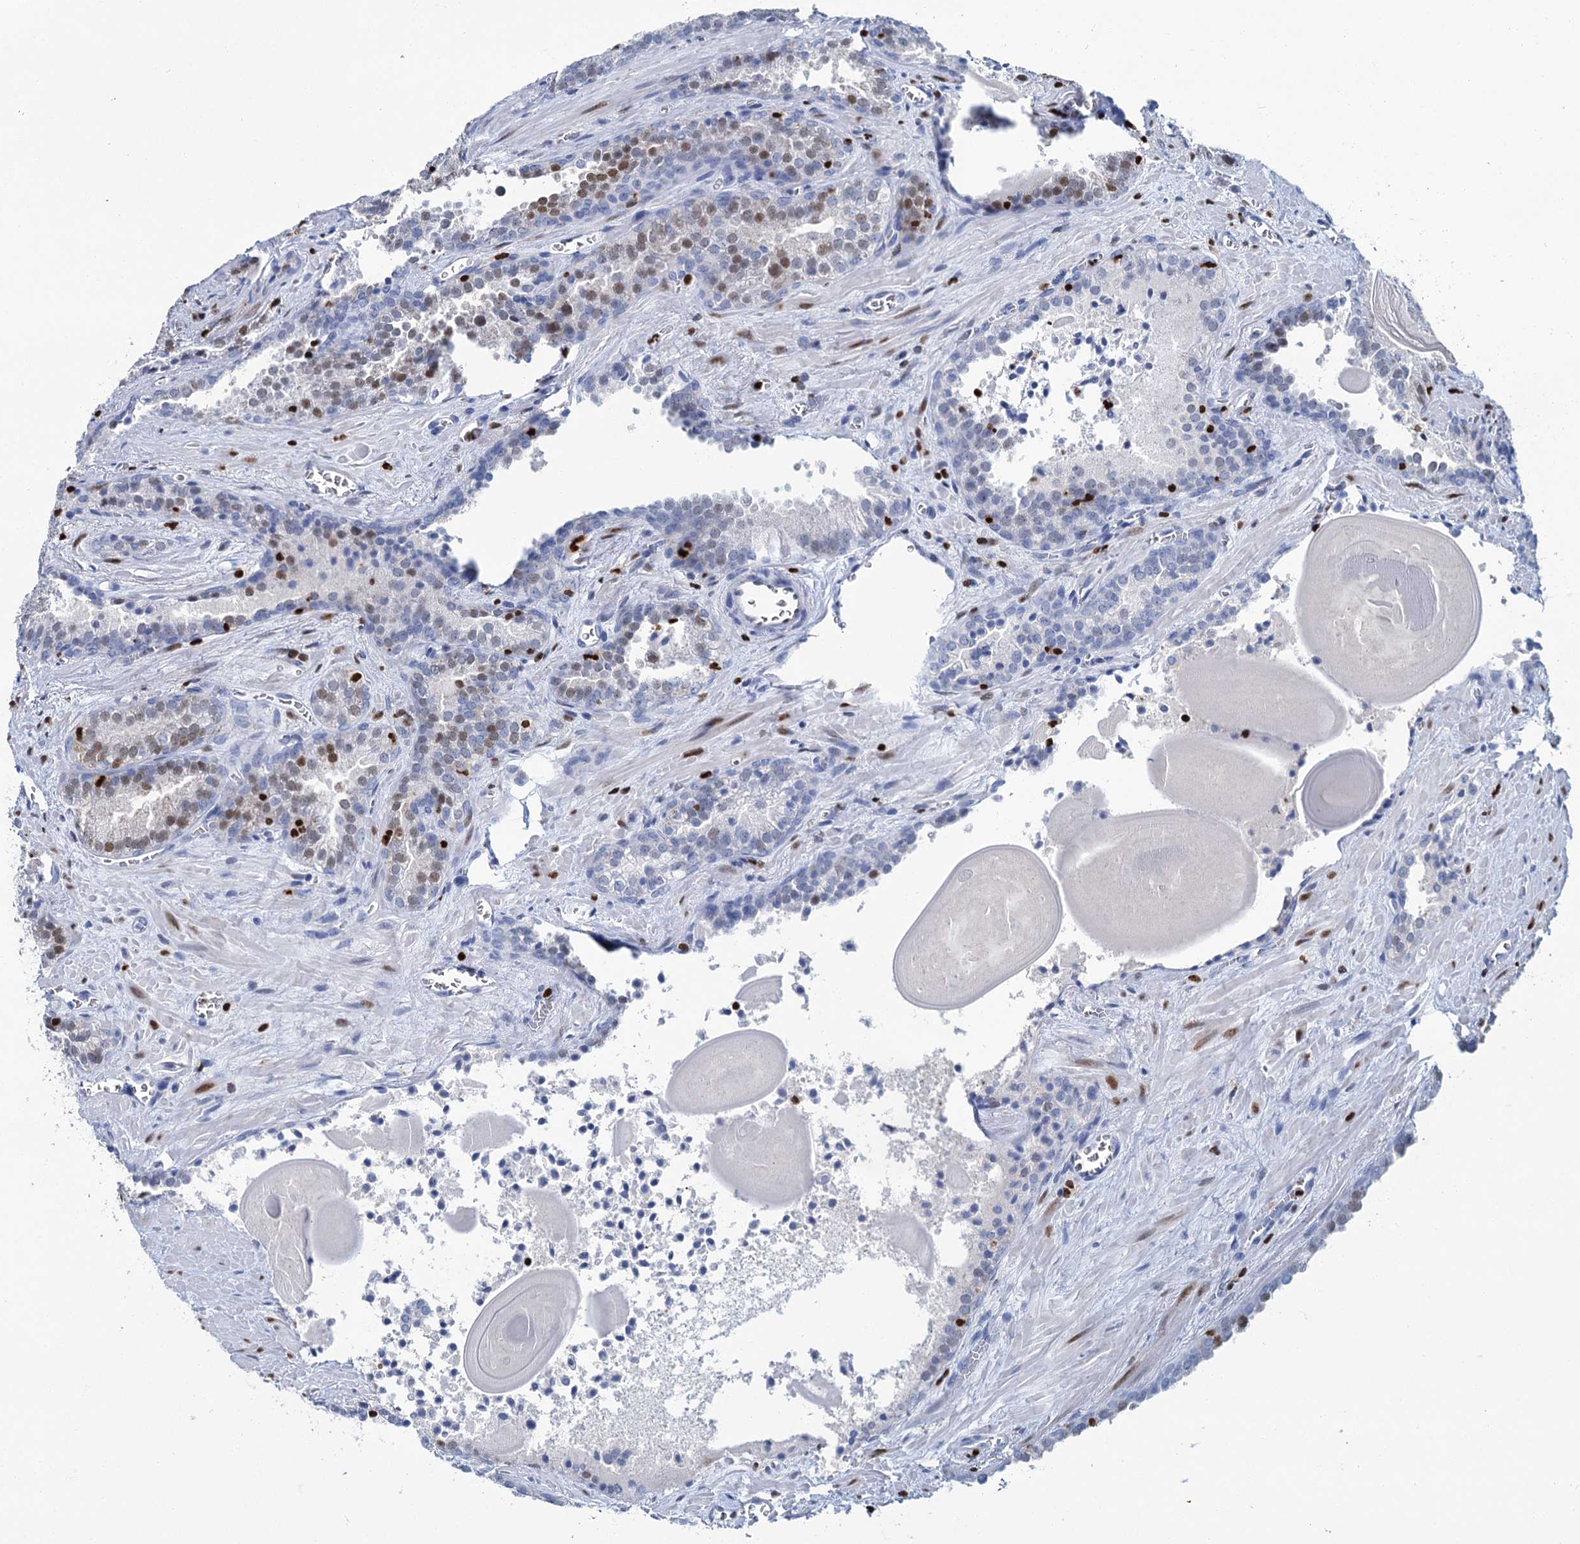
{"staining": {"intensity": "moderate", "quantity": "<25%", "location": "nuclear"}, "tissue": "prostate cancer", "cell_type": "Tumor cells", "image_type": "cancer", "snomed": [{"axis": "morphology", "description": "Adenocarcinoma, High grade"}, {"axis": "topography", "description": "Prostate"}], "caption": "Protein analysis of prostate adenocarcinoma (high-grade) tissue exhibits moderate nuclear positivity in about <25% of tumor cells.", "gene": "CELF2", "patient": {"sex": "male", "age": 66}}